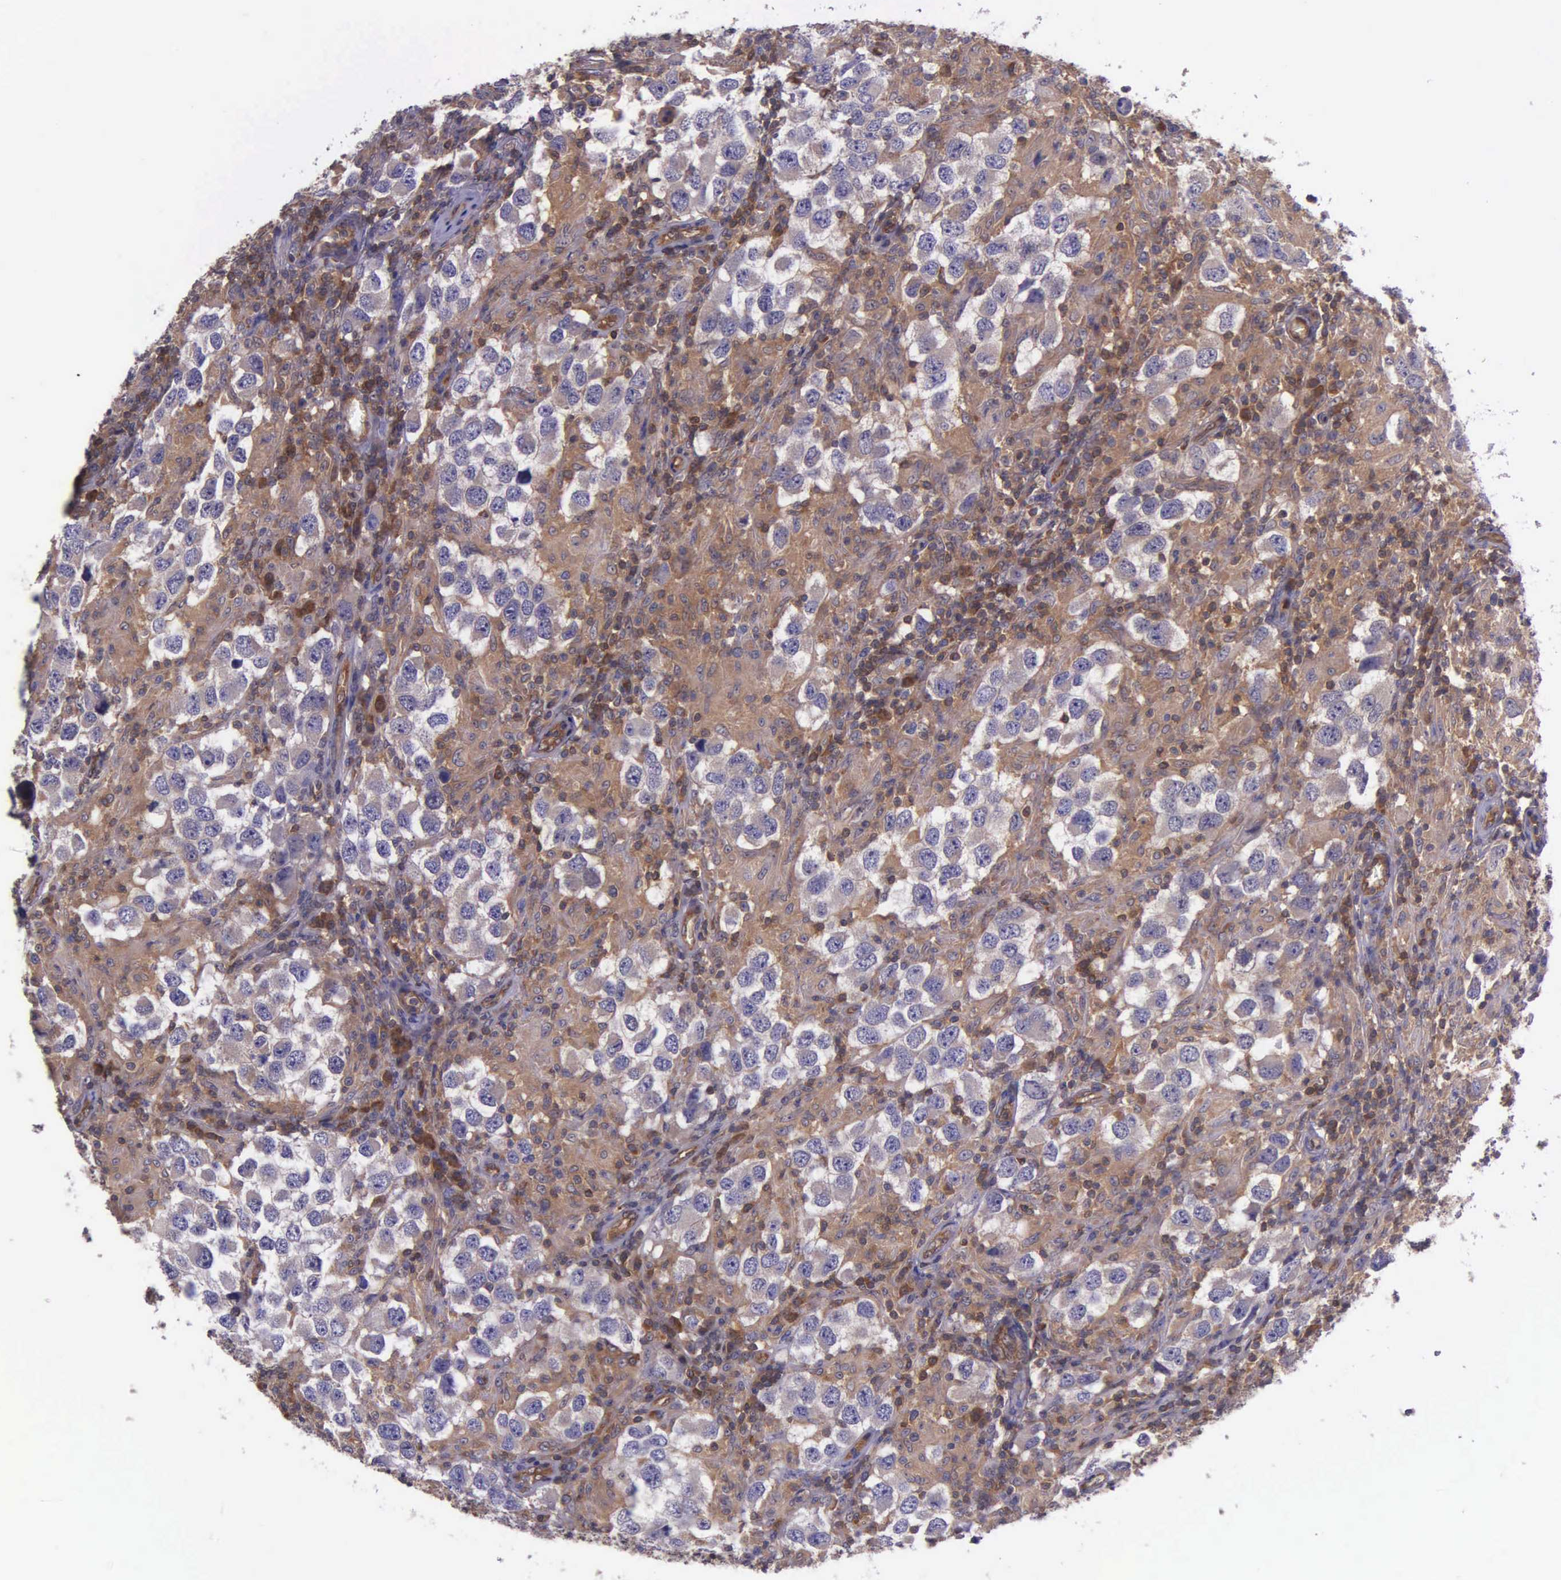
{"staining": {"intensity": "moderate", "quantity": "25%-75%", "location": "cytoplasmic/membranous,nuclear"}, "tissue": "testis cancer", "cell_type": "Tumor cells", "image_type": "cancer", "snomed": [{"axis": "morphology", "description": "Carcinoma, Embryonal, NOS"}, {"axis": "topography", "description": "Testis"}], "caption": "Moderate cytoplasmic/membranous and nuclear expression for a protein is identified in about 25%-75% of tumor cells of testis cancer (embryonal carcinoma) using immunohistochemistry (IHC).", "gene": "GMPR2", "patient": {"sex": "male", "age": 21}}